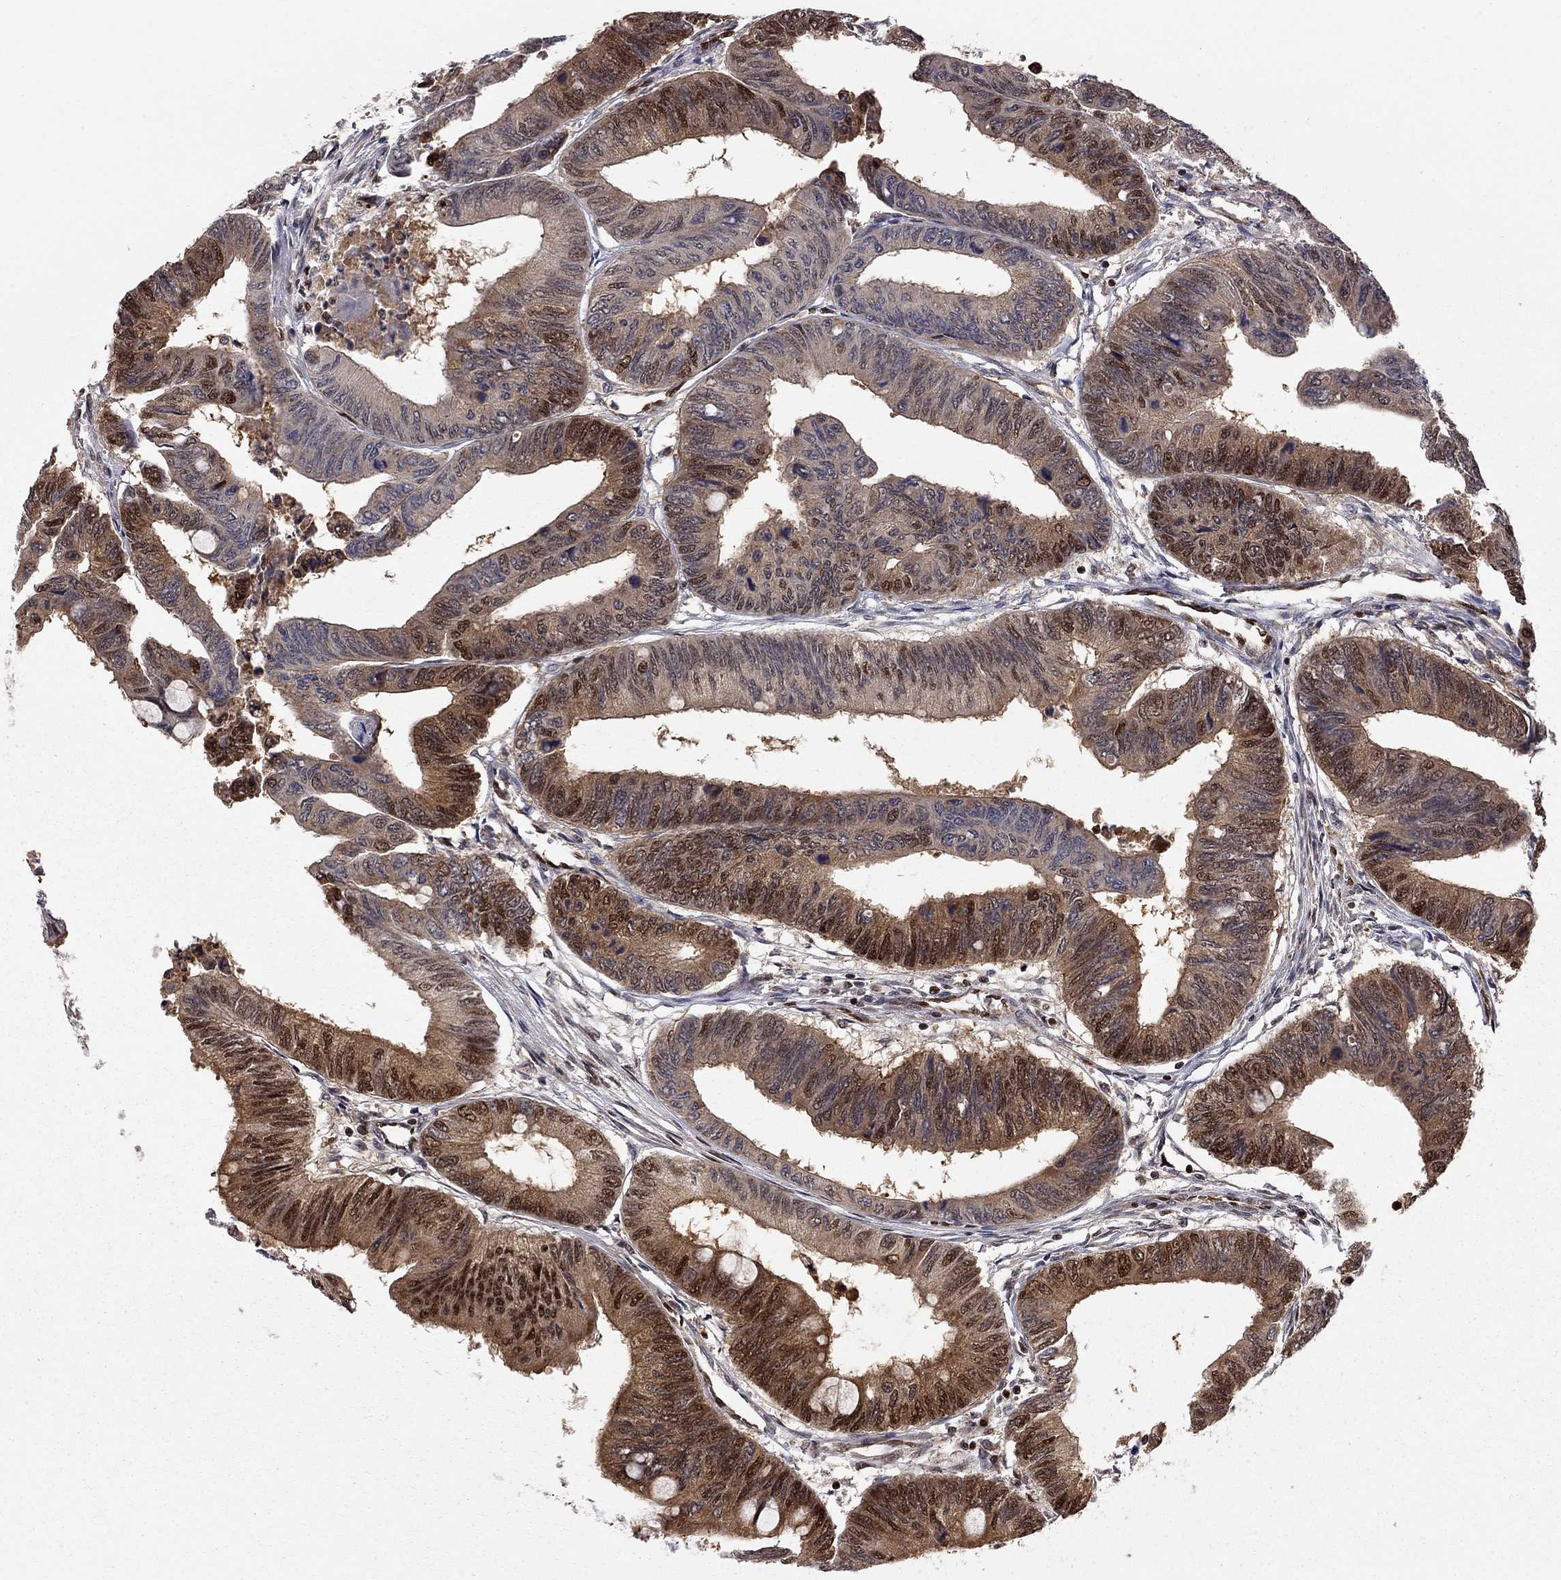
{"staining": {"intensity": "strong", "quantity": "25%-75%", "location": "cytoplasmic/membranous,nuclear"}, "tissue": "colorectal cancer", "cell_type": "Tumor cells", "image_type": "cancer", "snomed": [{"axis": "morphology", "description": "Normal tissue, NOS"}, {"axis": "morphology", "description": "Adenocarcinoma, NOS"}, {"axis": "topography", "description": "Rectum"}, {"axis": "topography", "description": "Peripheral nerve tissue"}], "caption": "IHC of adenocarcinoma (colorectal) exhibits high levels of strong cytoplasmic/membranous and nuclear staining in about 25%-75% of tumor cells.", "gene": "ELOB", "patient": {"sex": "male", "age": 92}}